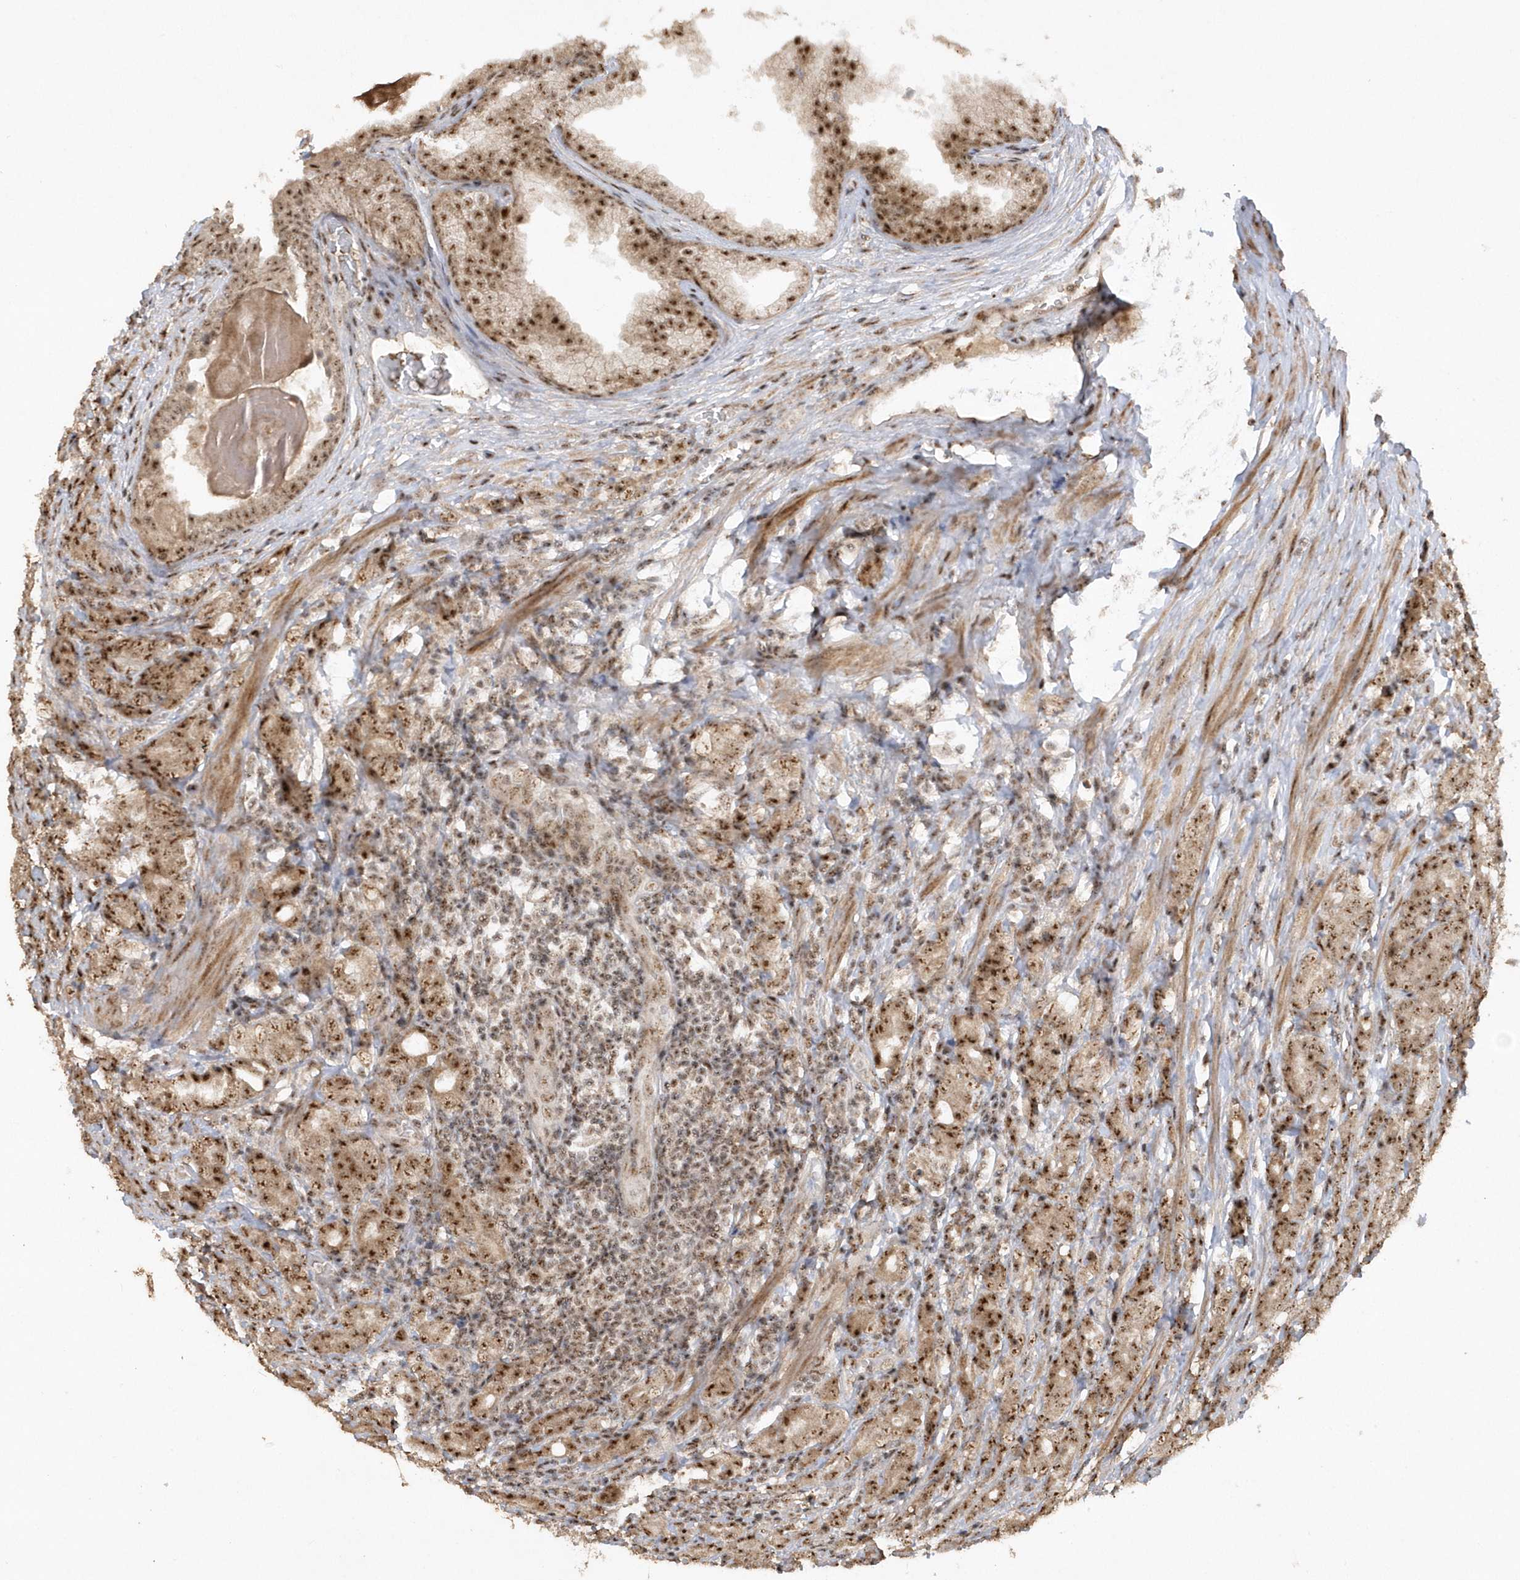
{"staining": {"intensity": "strong", "quantity": ">75%", "location": "nuclear"}, "tissue": "prostate cancer", "cell_type": "Tumor cells", "image_type": "cancer", "snomed": [{"axis": "morphology", "description": "Adenocarcinoma, High grade"}, {"axis": "topography", "description": "Prostate"}], "caption": "A brown stain shows strong nuclear expression of a protein in human prostate cancer (adenocarcinoma (high-grade)) tumor cells.", "gene": "POLR3B", "patient": {"sex": "male", "age": 62}}